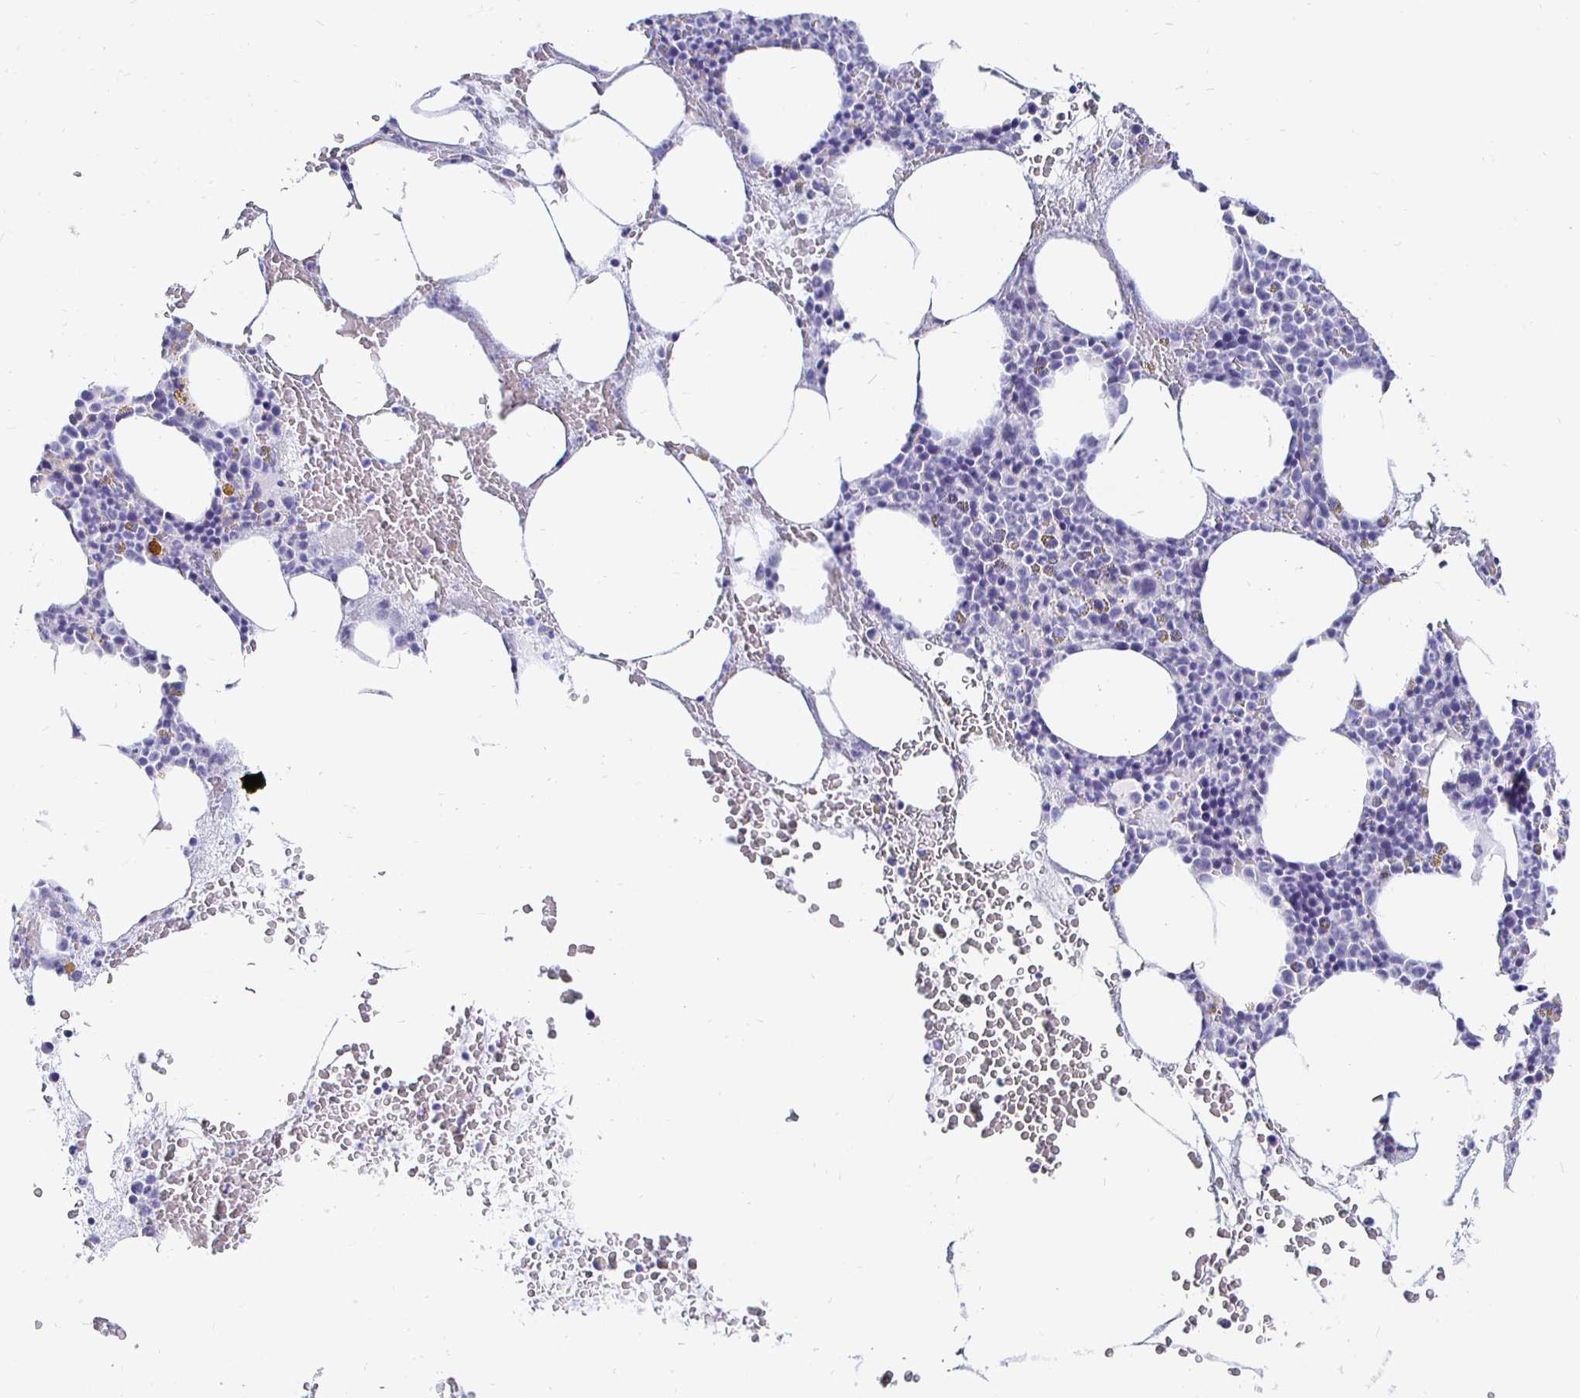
{"staining": {"intensity": "negative", "quantity": "none", "location": "none"}, "tissue": "bone marrow", "cell_type": "Hematopoietic cells", "image_type": "normal", "snomed": [{"axis": "morphology", "description": "Normal tissue, NOS"}, {"axis": "topography", "description": "Bone marrow"}], "caption": "Hematopoietic cells show no significant protein expression in unremarkable bone marrow. (IHC, brightfield microscopy, high magnification).", "gene": "CR2", "patient": {"sex": "male", "age": 89}}